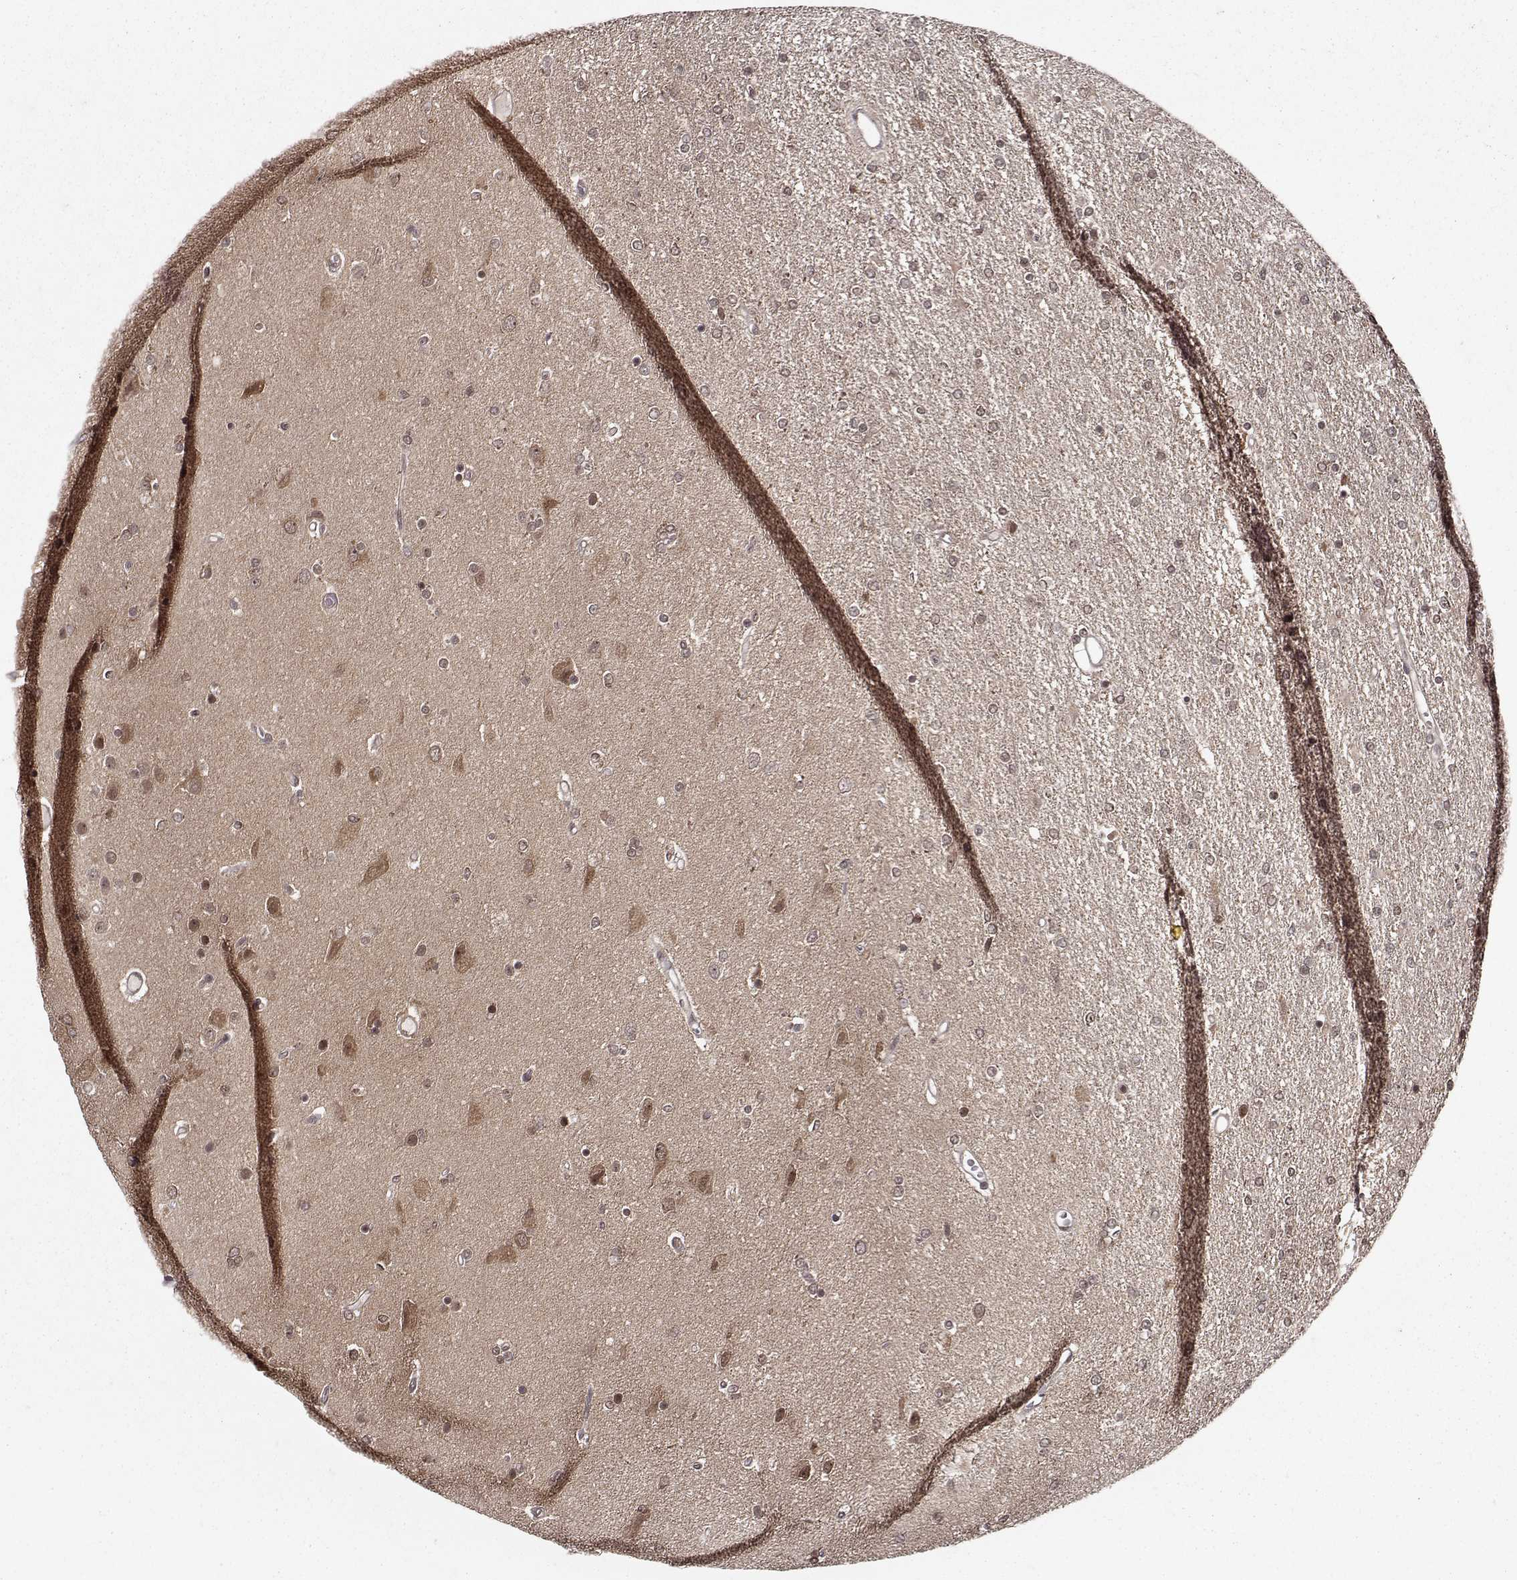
{"staining": {"intensity": "negative", "quantity": "none", "location": "none"}, "tissue": "glioma", "cell_type": "Tumor cells", "image_type": "cancer", "snomed": [{"axis": "morphology", "description": "Glioma, malignant, High grade"}, {"axis": "topography", "description": "Cerebral cortex"}], "caption": "Immunohistochemistry (IHC) image of human glioma stained for a protein (brown), which exhibits no expression in tumor cells. (DAB (3,3'-diaminobenzidine) immunohistochemistry (IHC) with hematoxylin counter stain).", "gene": "PPP2R2A", "patient": {"sex": "male", "age": 70}}